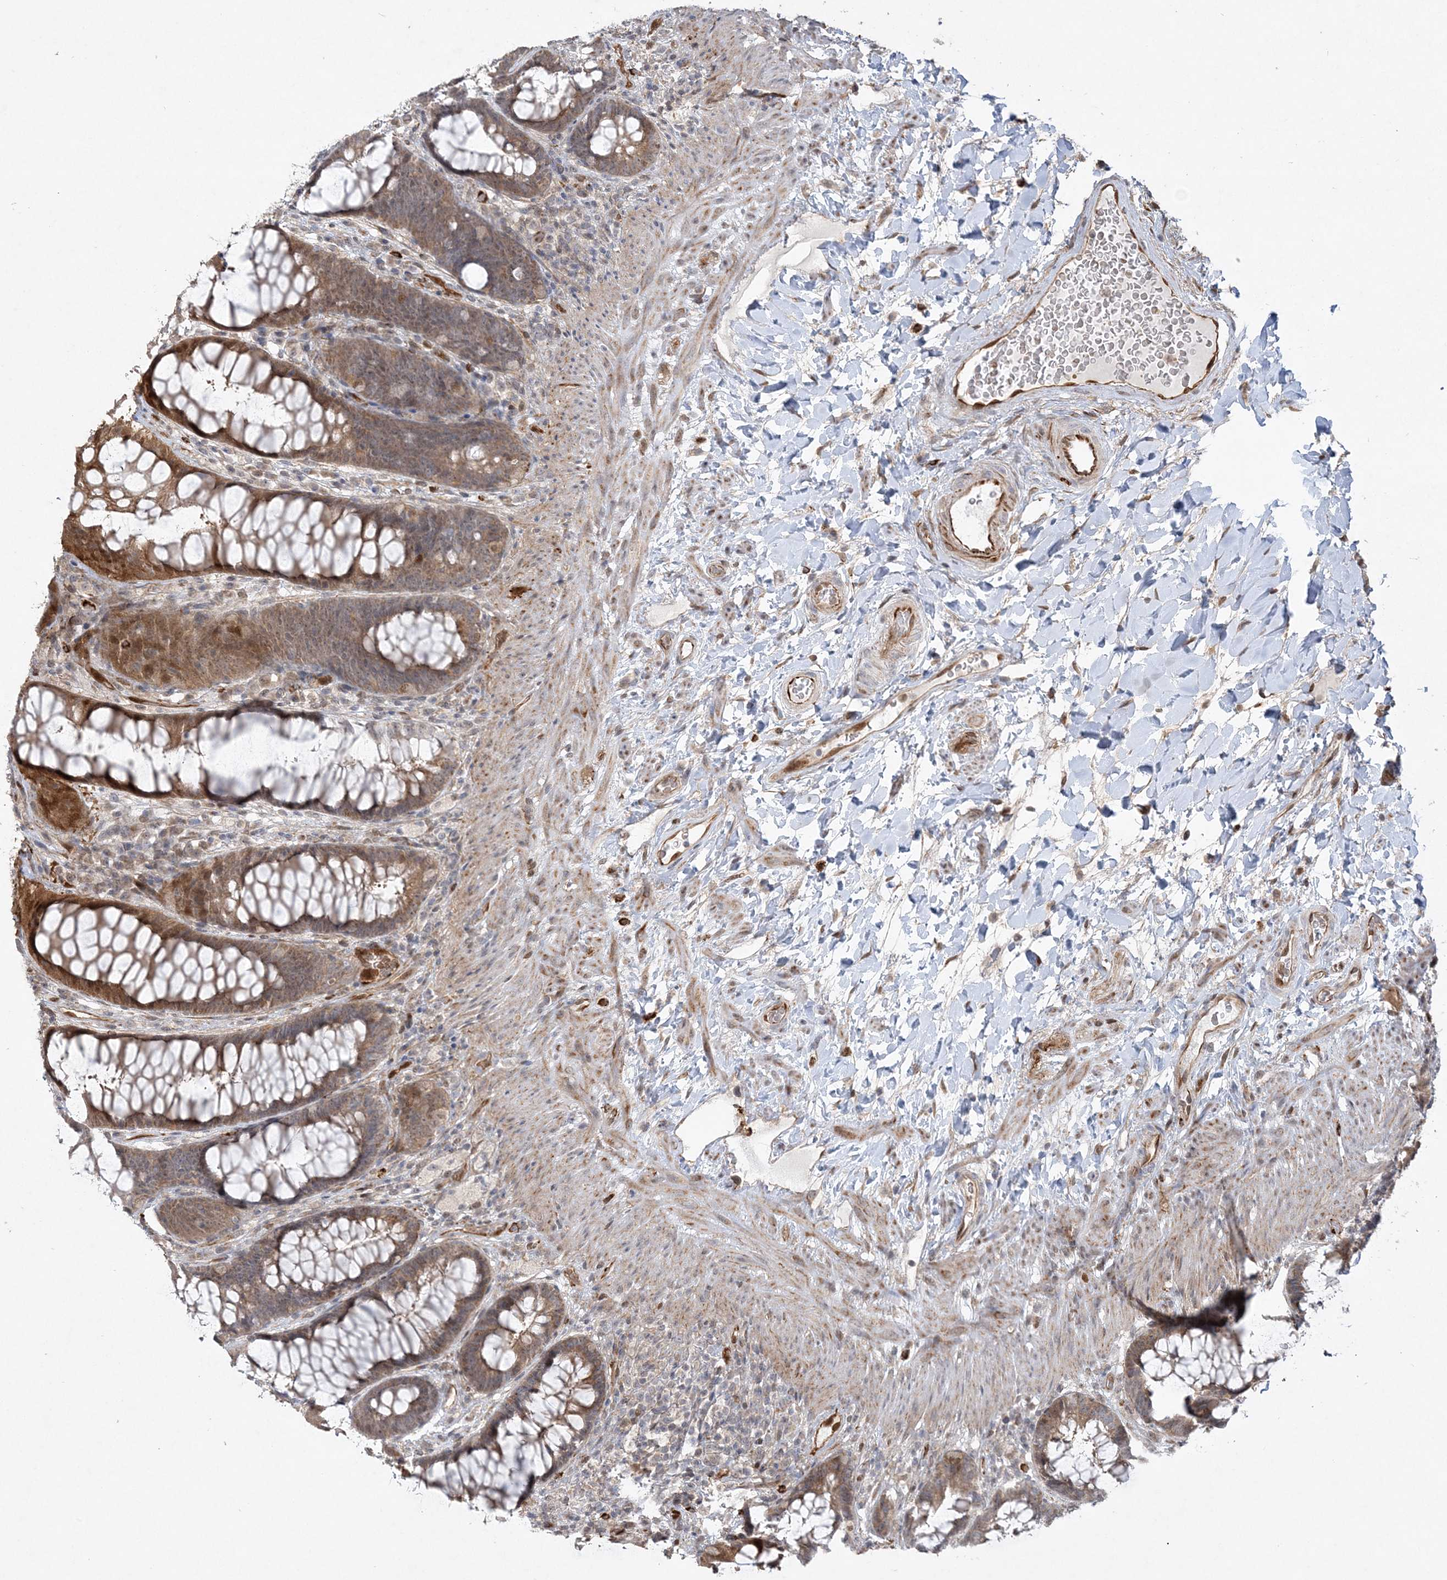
{"staining": {"intensity": "moderate", "quantity": ">75%", "location": "cytoplasmic/membranous"}, "tissue": "rectum", "cell_type": "Glandular cells", "image_type": "normal", "snomed": [{"axis": "morphology", "description": "Normal tissue, NOS"}, {"axis": "topography", "description": "Rectum"}], "caption": "Immunohistochemistry (IHC) of normal rectum demonstrates medium levels of moderate cytoplasmic/membranous positivity in approximately >75% of glandular cells.", "gene": "INPP1", "patient": {"sex": "female", "age": 46}}